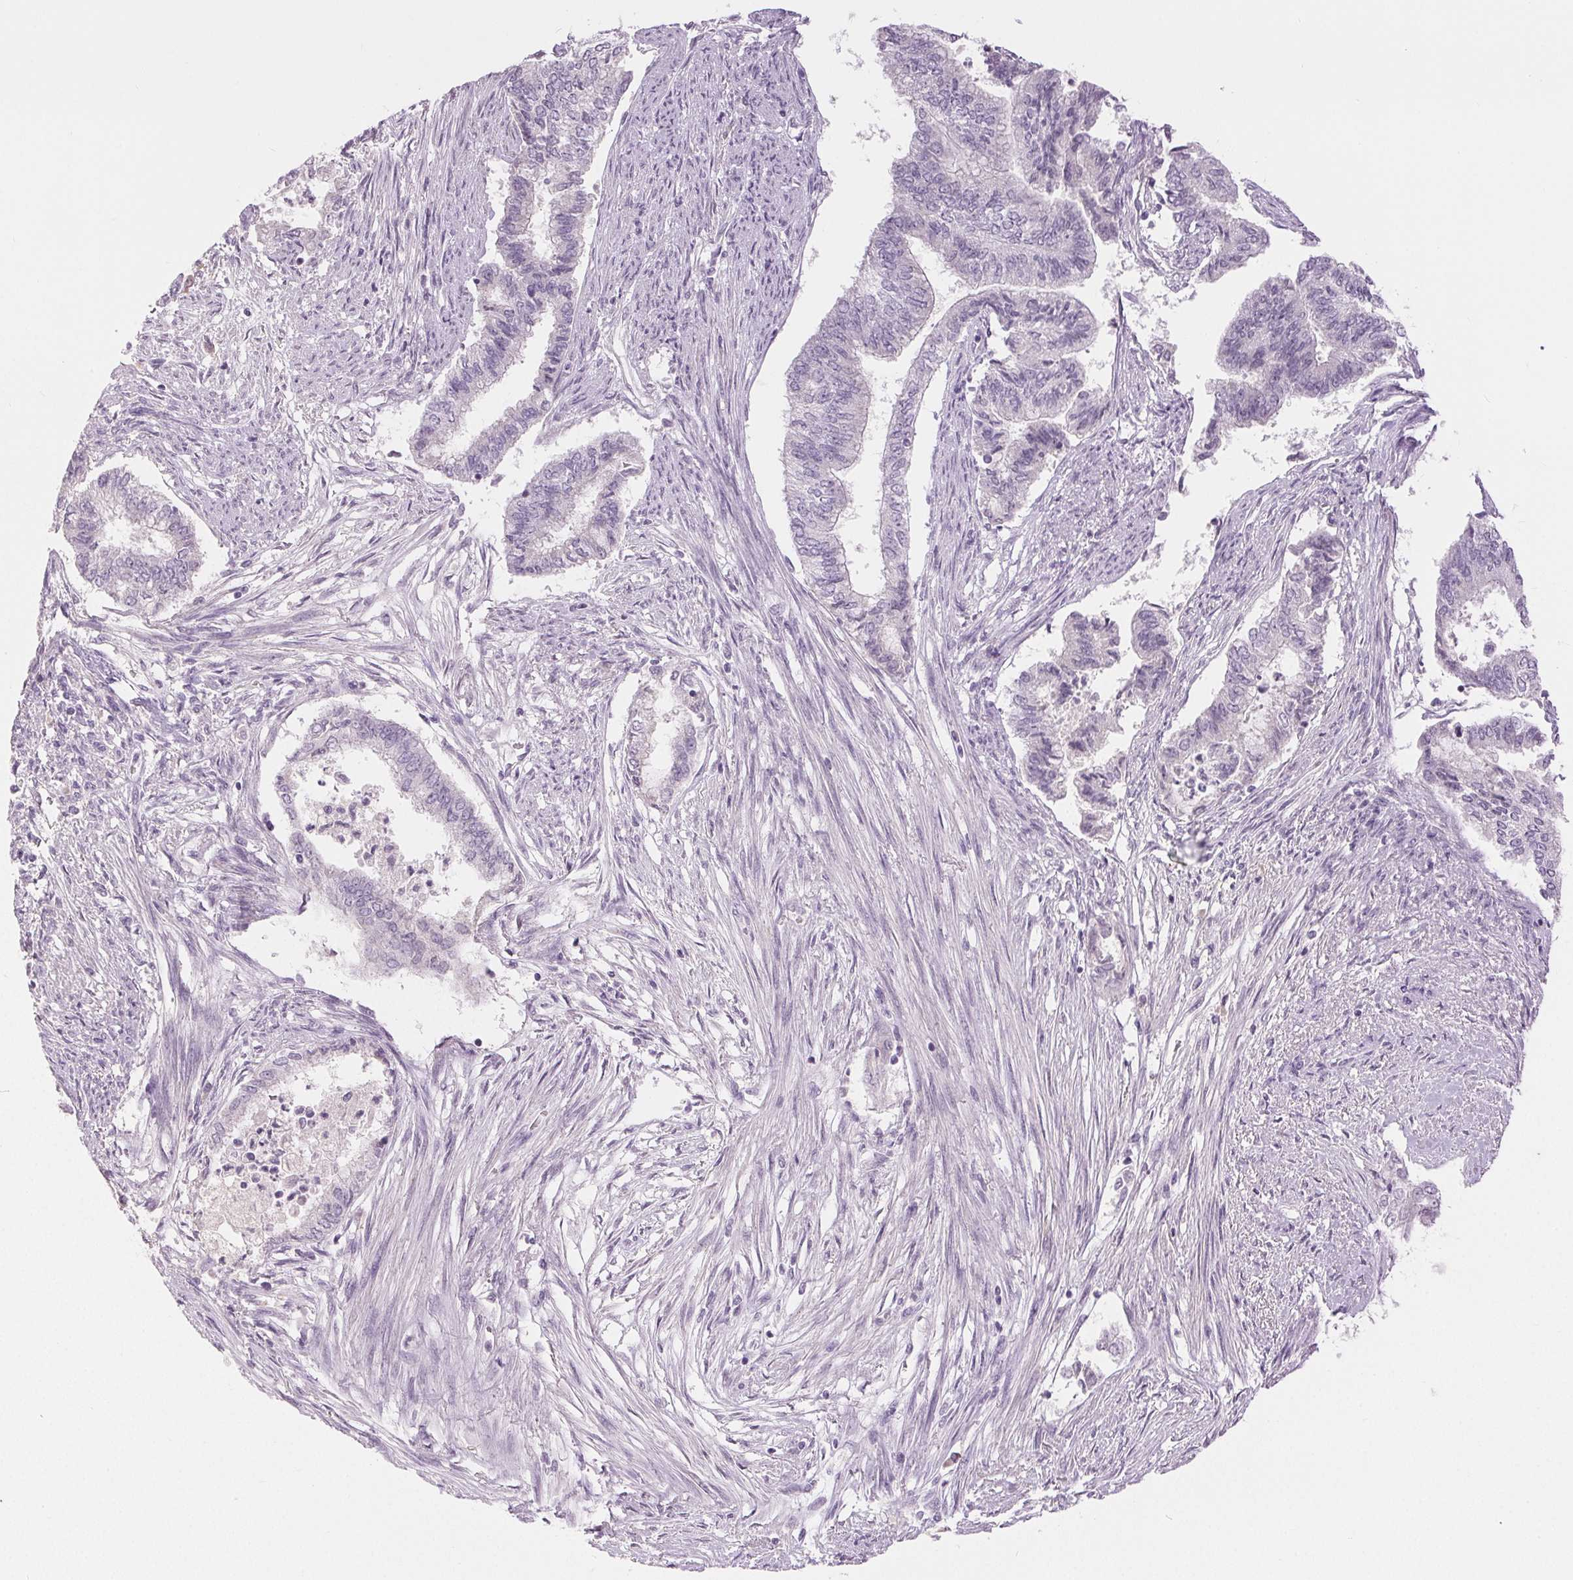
{"staining": {"intensity": "negative", "quantity": "none", "location": "none"}, "tissue": "endometrial cancer", "cell_type": "Tumor cells", "image_type": "cancer", "snomed": [{"axis": "morphology", "description": "Adenocarcinoma, NOS"}, {"axis": "topography", "description": "Endometrium"}], "caption": "Tumor cells are negative for protein expression in human endometrial cancer. (DAB (3,3'-diaminobenzidine) immunohistochemistry (IHC) with hematoxylin counter stain).", "gene": "DSG3", "patient": {"sex": "female", "age": 65}}